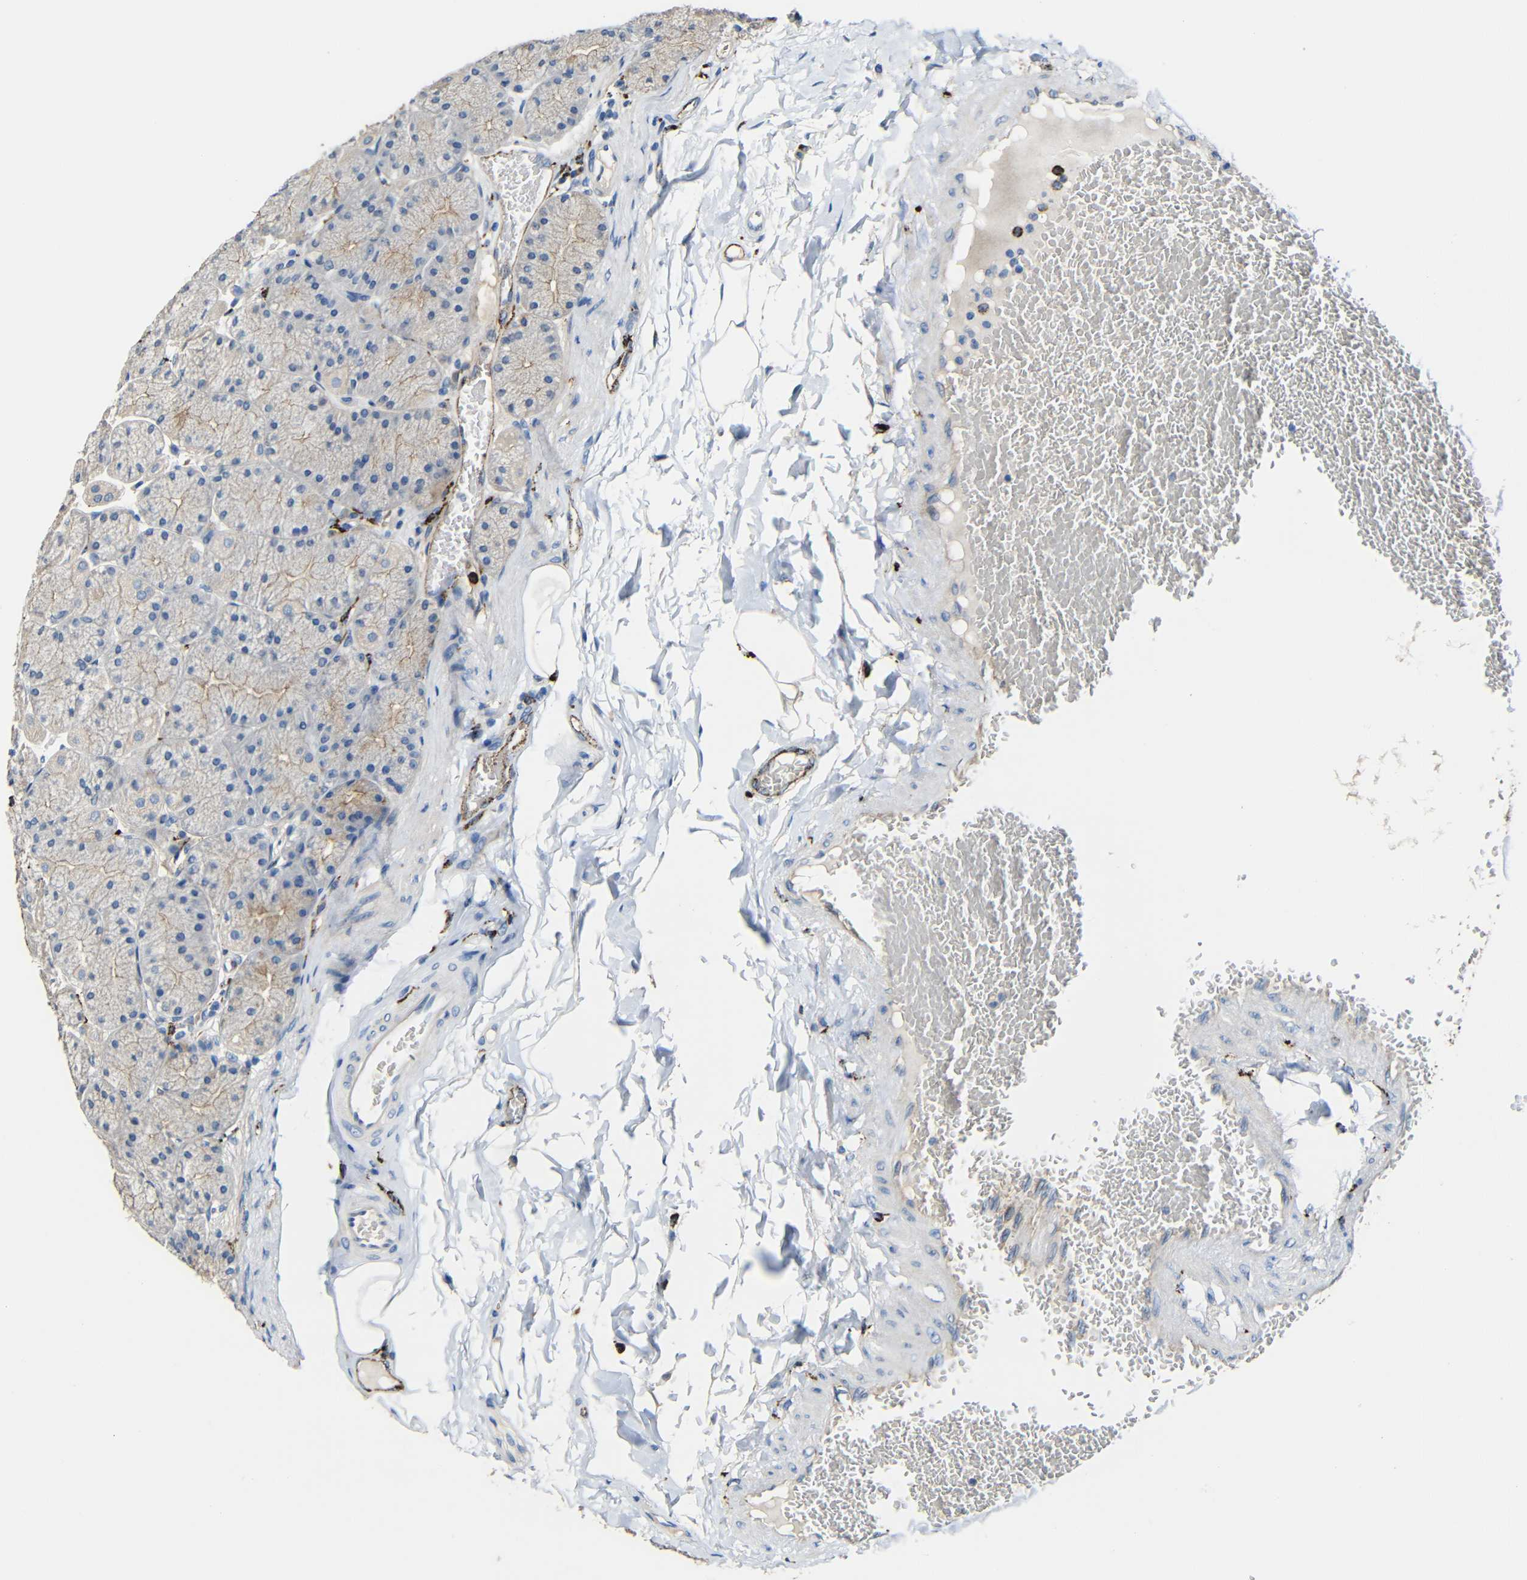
{"staining": {"intensity": "weak", "quantity": "25%-75%", "location": "cytoplasmic/membranous"}, "tissue": "stomach", "cell_type": "Glandular cells", "image_type": "normal", "snomed": [{"axis": "morphology", "description": "Normal tissue, NOS"}, {"axis": "topography", "description": "Stomach, upper"}], "caption": "Protein analysis of benign stomach exhibits weak cytoplasmic/membranous expression in about 25%-75% of glandular cells. Nuclei are stained in blue.", "gene": "HLA", "patient": {"sex": "female", "age": 56}}